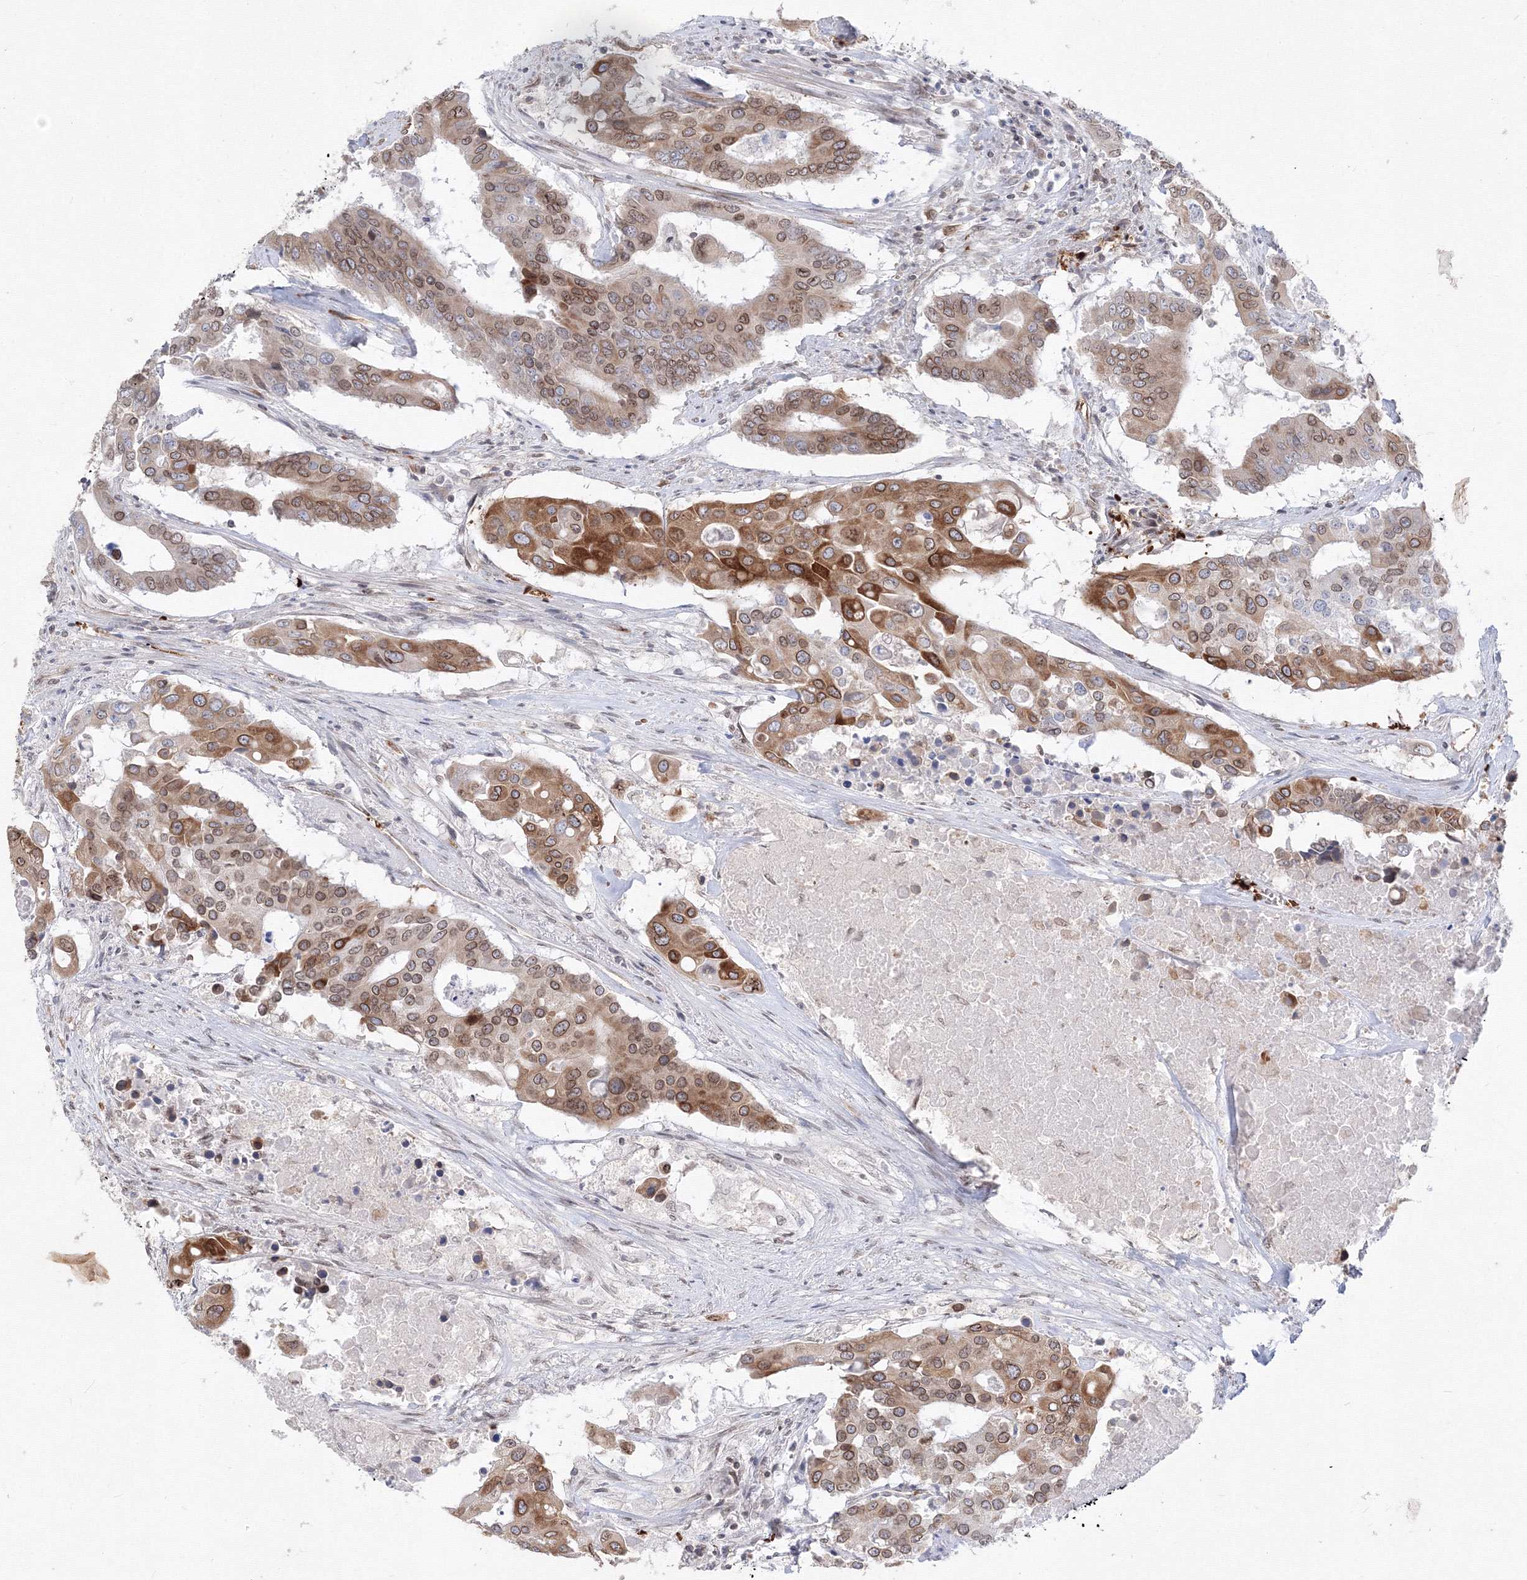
{"staining": {"intensity": "moderate", "quantity": ">75%", "location": "cytoplasmic/membranous,nuclear"}, "tissue": "colorectal cancer", "cell_type": "Tumor cells", "image_type": "cancer", "snomed": [{"axis": "morphology", "description": "Adenocarcinoma, NOS"}, {"axis": "topography", "description": "Colon"}], "caption": "The image displays a brown stain indicating the presence of a protein in the cytoplasmic/membranous and nuclear of tumor cells in adenocarcinoma (colorectal).", "gene": "DNAJB2", "patient": {"sex": "male", "age": 77}}